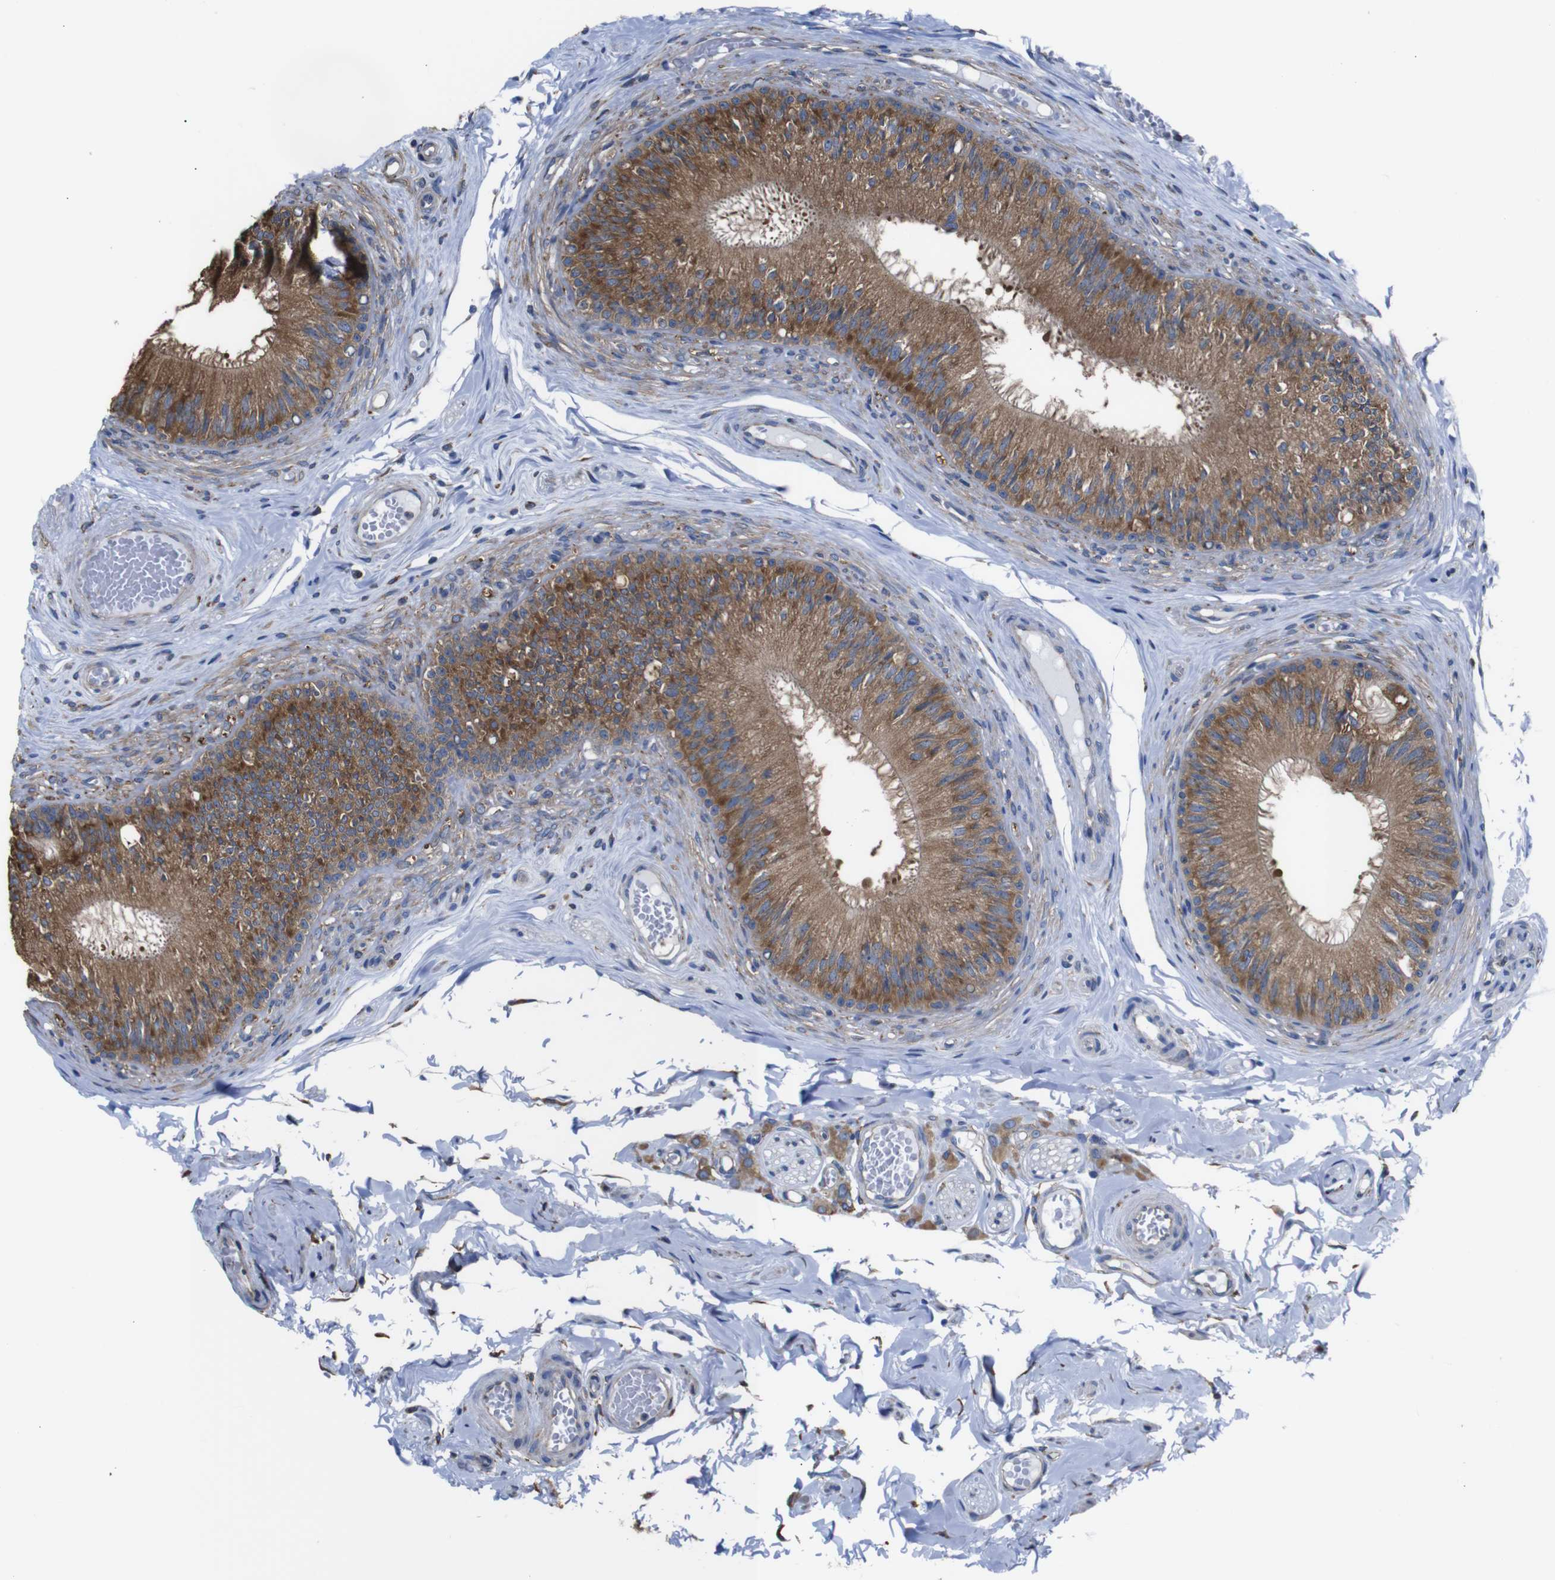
{"staining": {"intensity": "moderate", "quantity": ">75%", "location": "cytoplasmic/membranous"}, "tissue": "epididymis", "cell_type": "Glandular cells", "image_type": "normal", "snomed": [{"axis": "morphology", "description": "Normal tissue, NOS"}, {"axis": "topography", "description": "Testis"}, {"axis": "topography", "description": "Epididymis"}], "caption": "About >75% of glandular cells in unremarkable epididymis display moderate cytoplasmic/membranous protein expression as visualized by brown immunohistochemical staining.", "gene": "PPIB", "patient": {"sex": "male", "age": 36}}